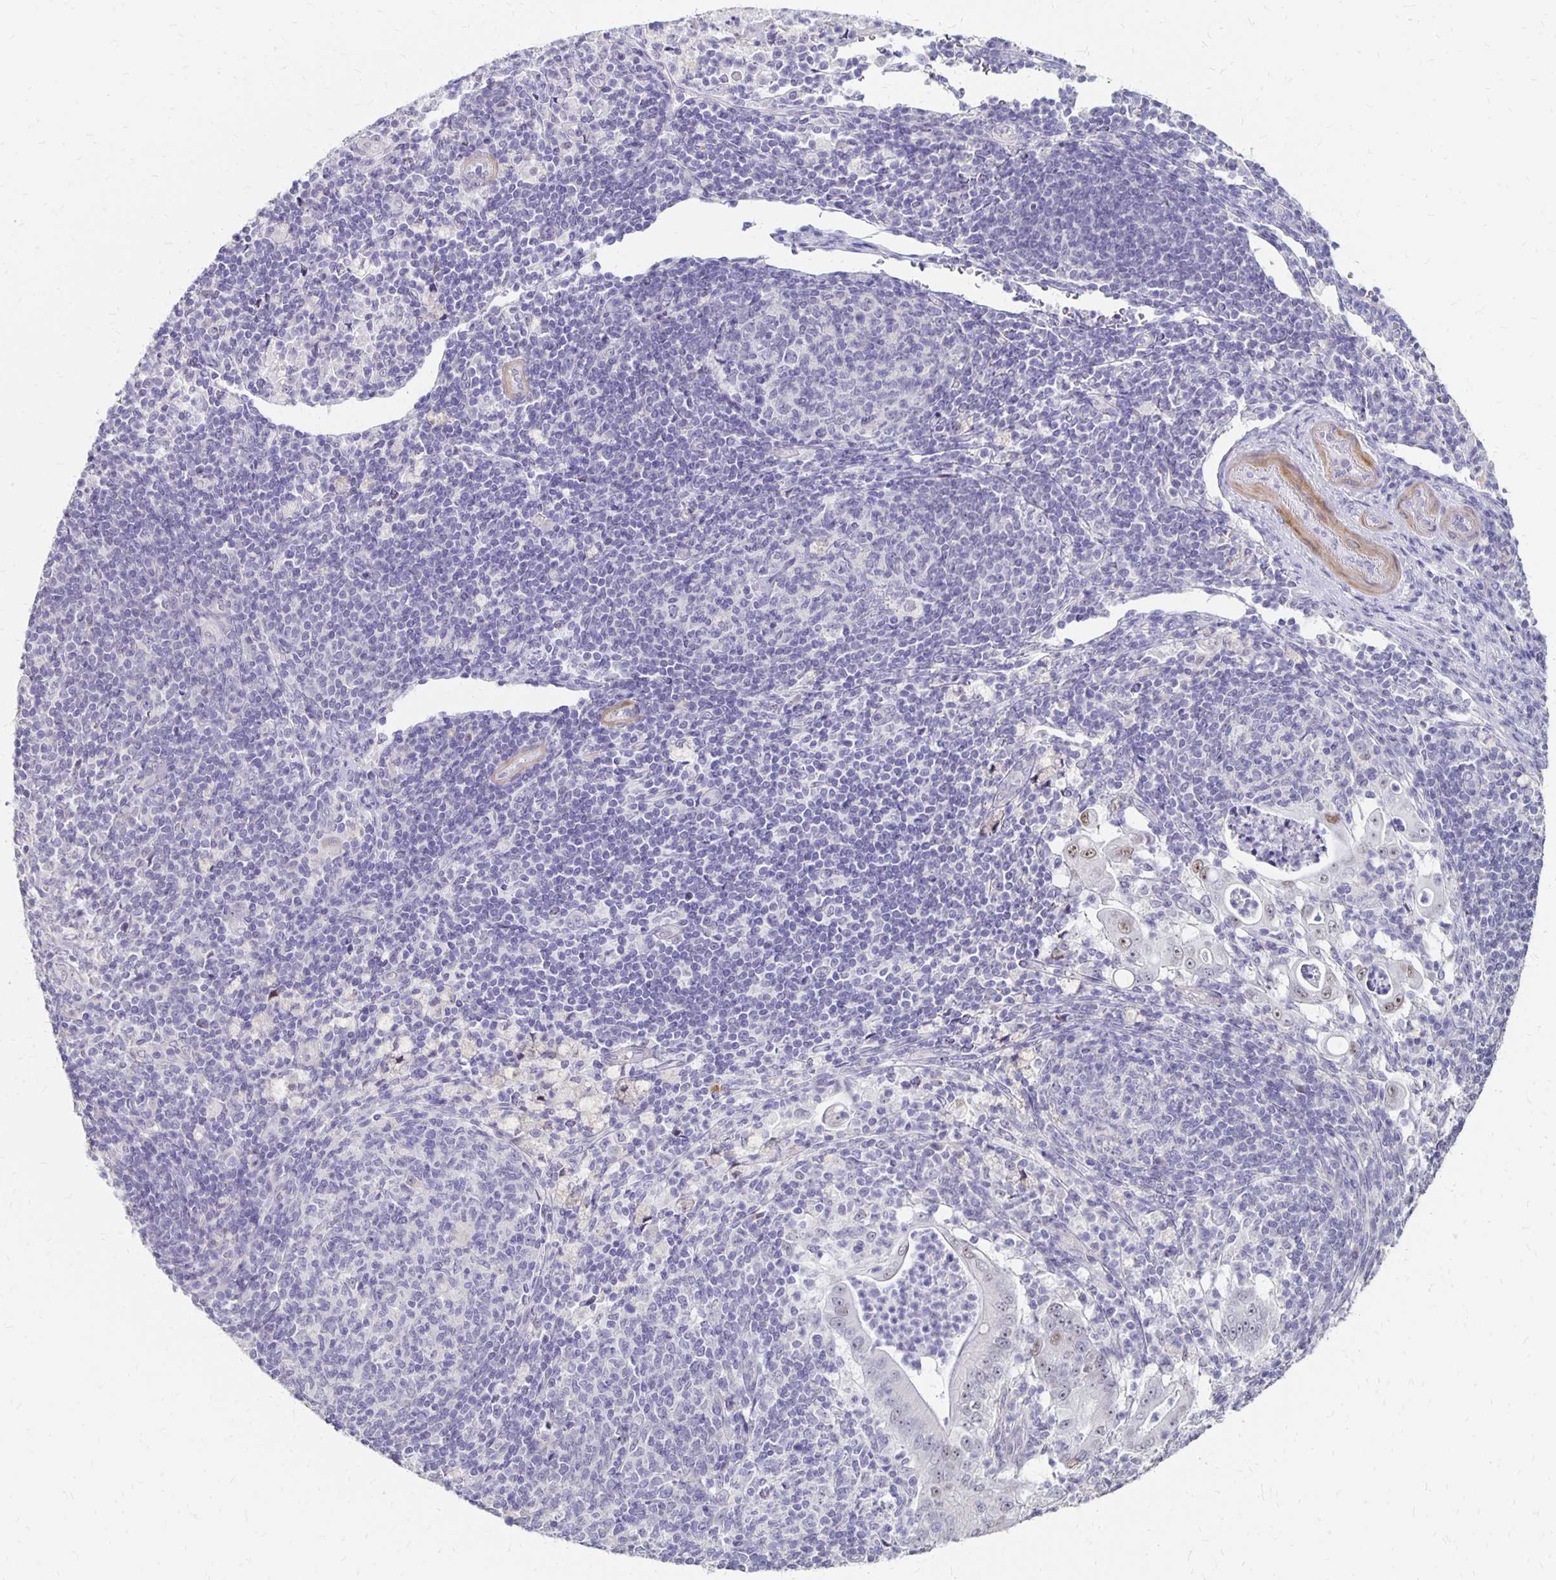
{"staining": {"intensity": "weak", "quantity": "<25%", "location": "nuclear"}, "tissue": "pancreatic cancer", "cell_type": "Tumor cells", "image_type": "cancer", "snomed": [{"axis": "morphology", "description": "Adenocarcinoma, NOS"}, {"axis": "topography", "description": "Pancreas"}], "caption": "Immunohistochemical staining of adenocarcinoma (pancreatic) exhibits no significant staining in tumor cells.", "gene": "ATOSB", "patient": {"sex": "male", "age": 71}}